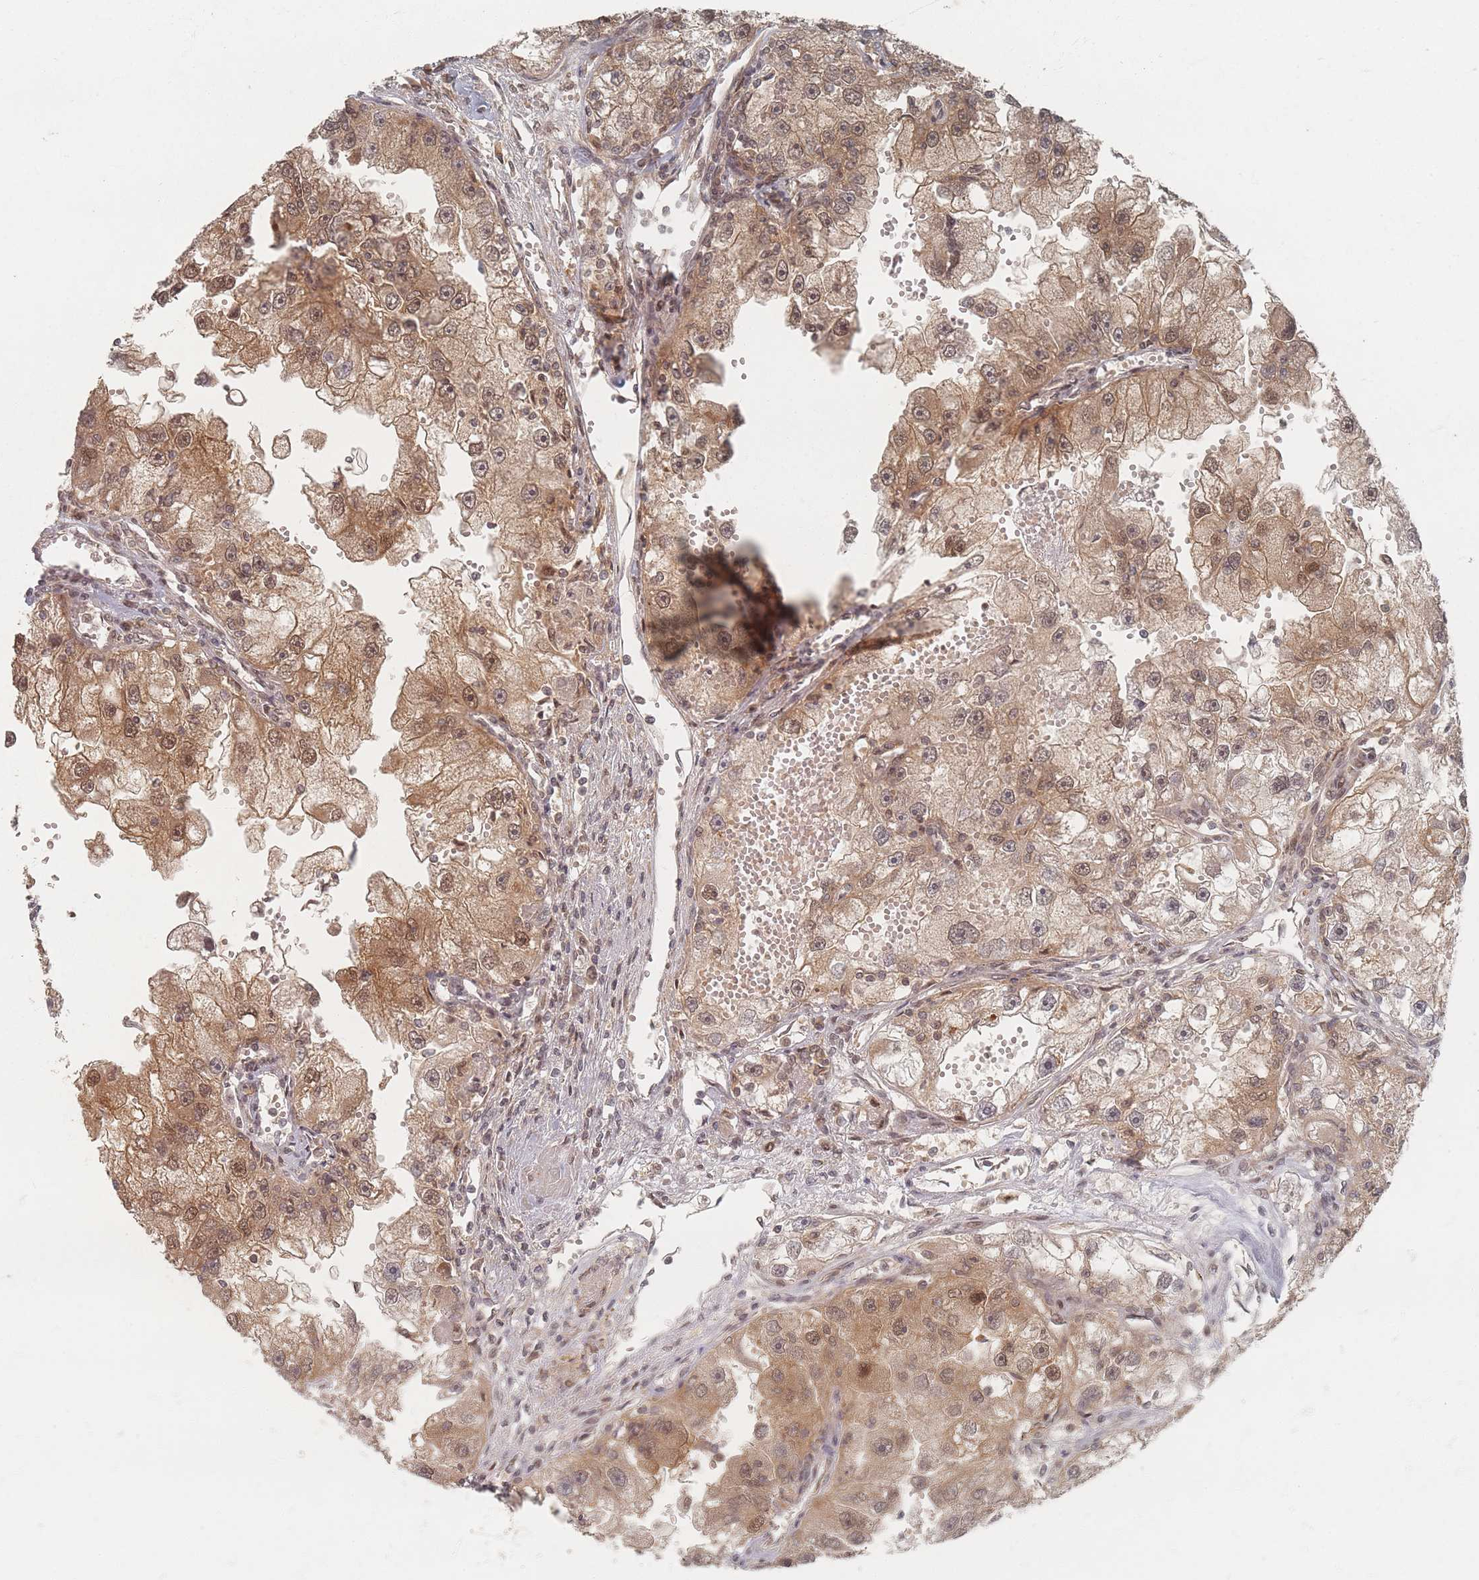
{"staining": {"intensity": "moderate", "quantity": ">75%", "location": "cytoplasmic/membranous,nuclear"}, "tissue": "renal cancer", "cell_type": "Tumor cells", "image_type": "cancer", "snomed": [{"axis": "morphology", "description": "Adenocarcinoma, NOS"}, {"axis": "topography", "description": "Kidney"}], "caption": "Renal adenocarcinoma was stained to show a protein in brown. There is medium levels of moderate cytoplasmic/membranous and nuclear staining in approximately >75% of tumor cells. The protein is shown in brown color, while the nuclei are stained blue.", "gene": "PSMD9", "patient": {"sex": "male", "age": 63}}